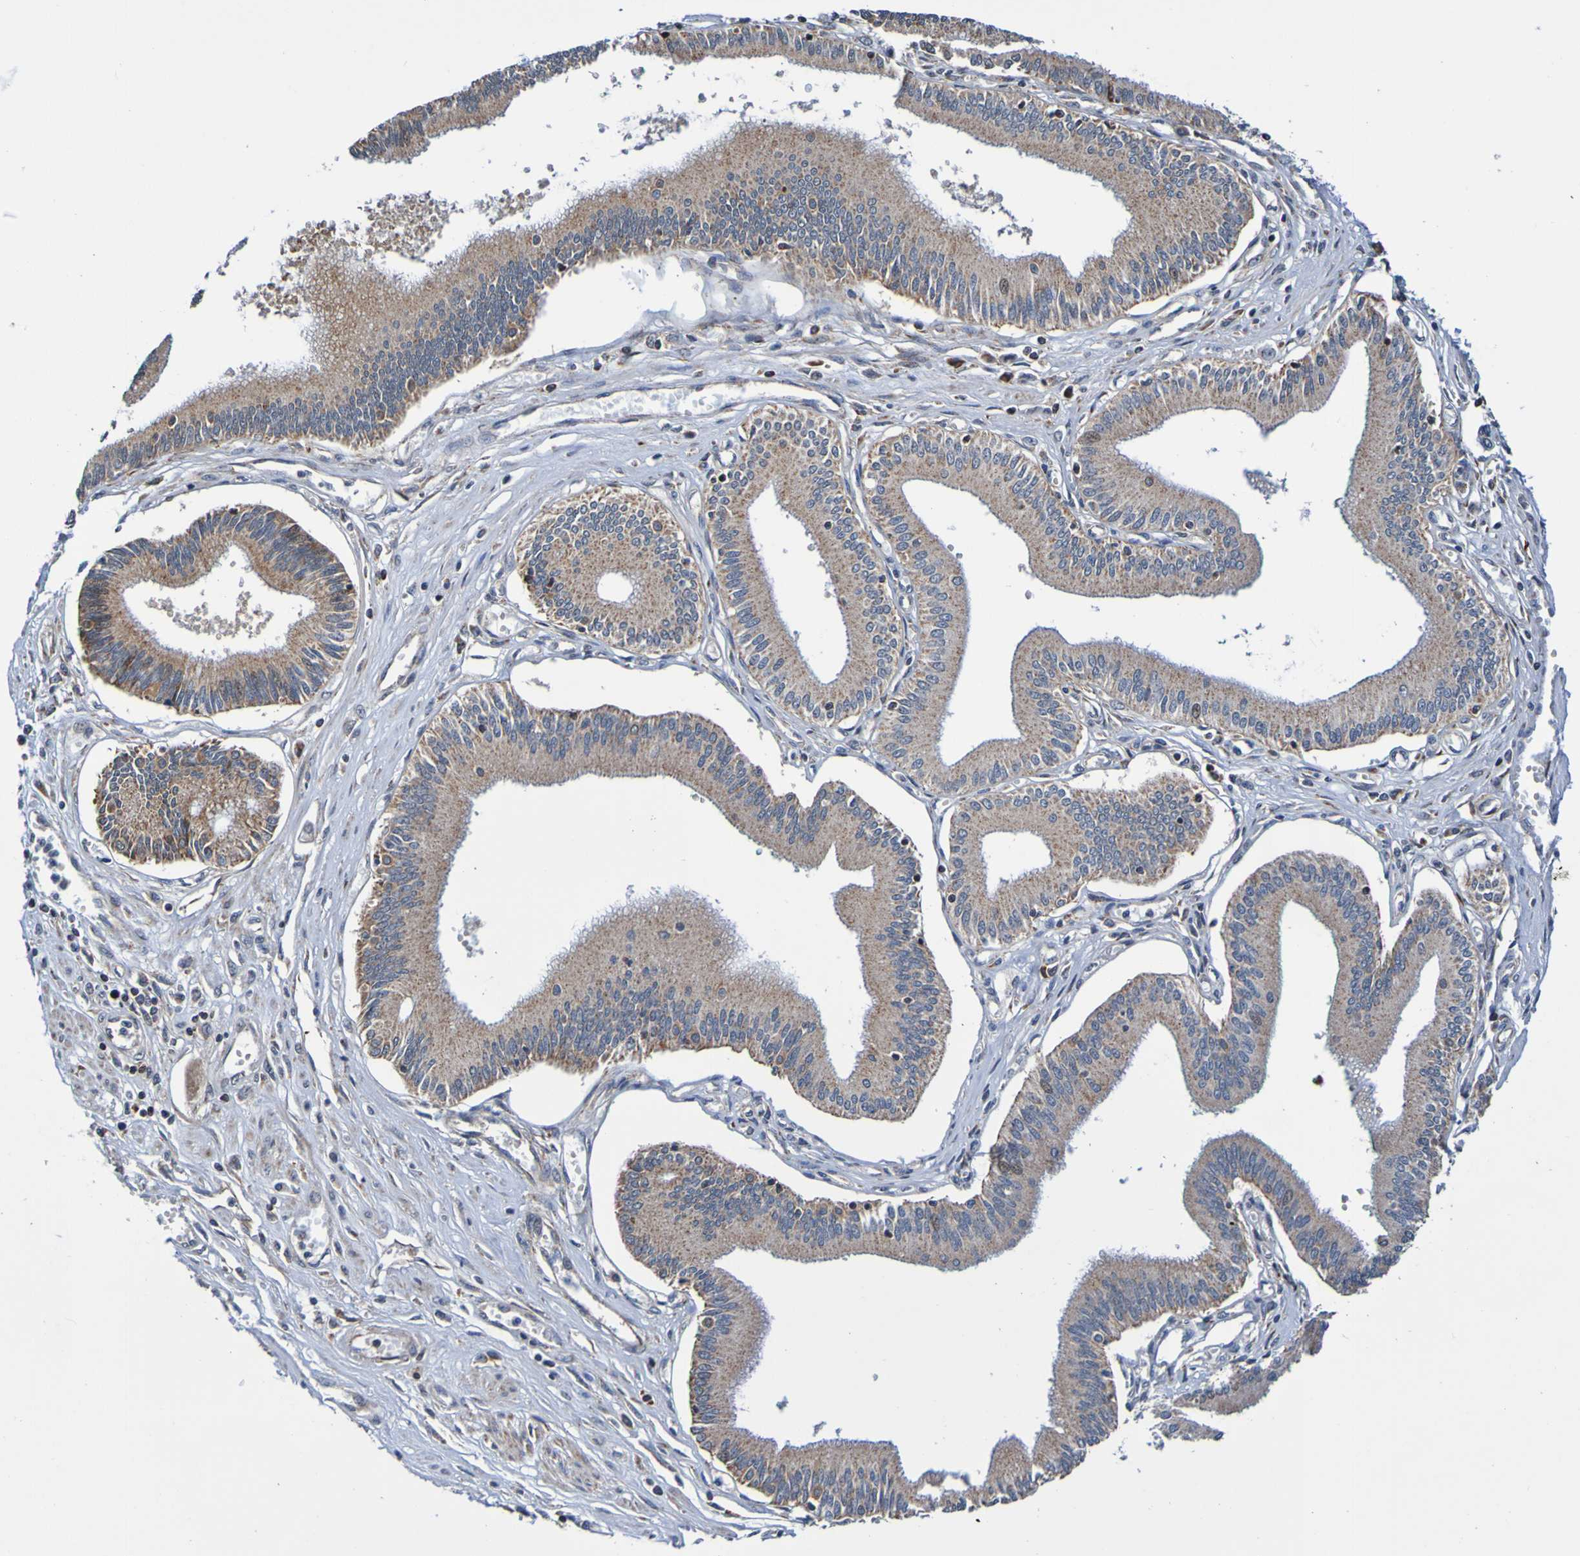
{"staining": {"intensity": "moderate", "quantity": ">75%", "location": "cytoplasmic/membranous"}, "tissue": "pancreatic cancer", "cell_type": "Tumor cells", "image_type": "cancer", "snomed": [{"axis": "morphology", "description": "Adenocarcinoma, NOS"}, {"axis": "topography", "description": "Pancreas"}], "caption": "Immunohistochemistry (IHC) (DAB) staining of human adenocarcinoma (pancreatic) shows moderate cytoplasmic/membranous protein staining in about >75% of tumor cells.", "gene": "AXIN1", "patient": {"sex": "male", "age": 56}}